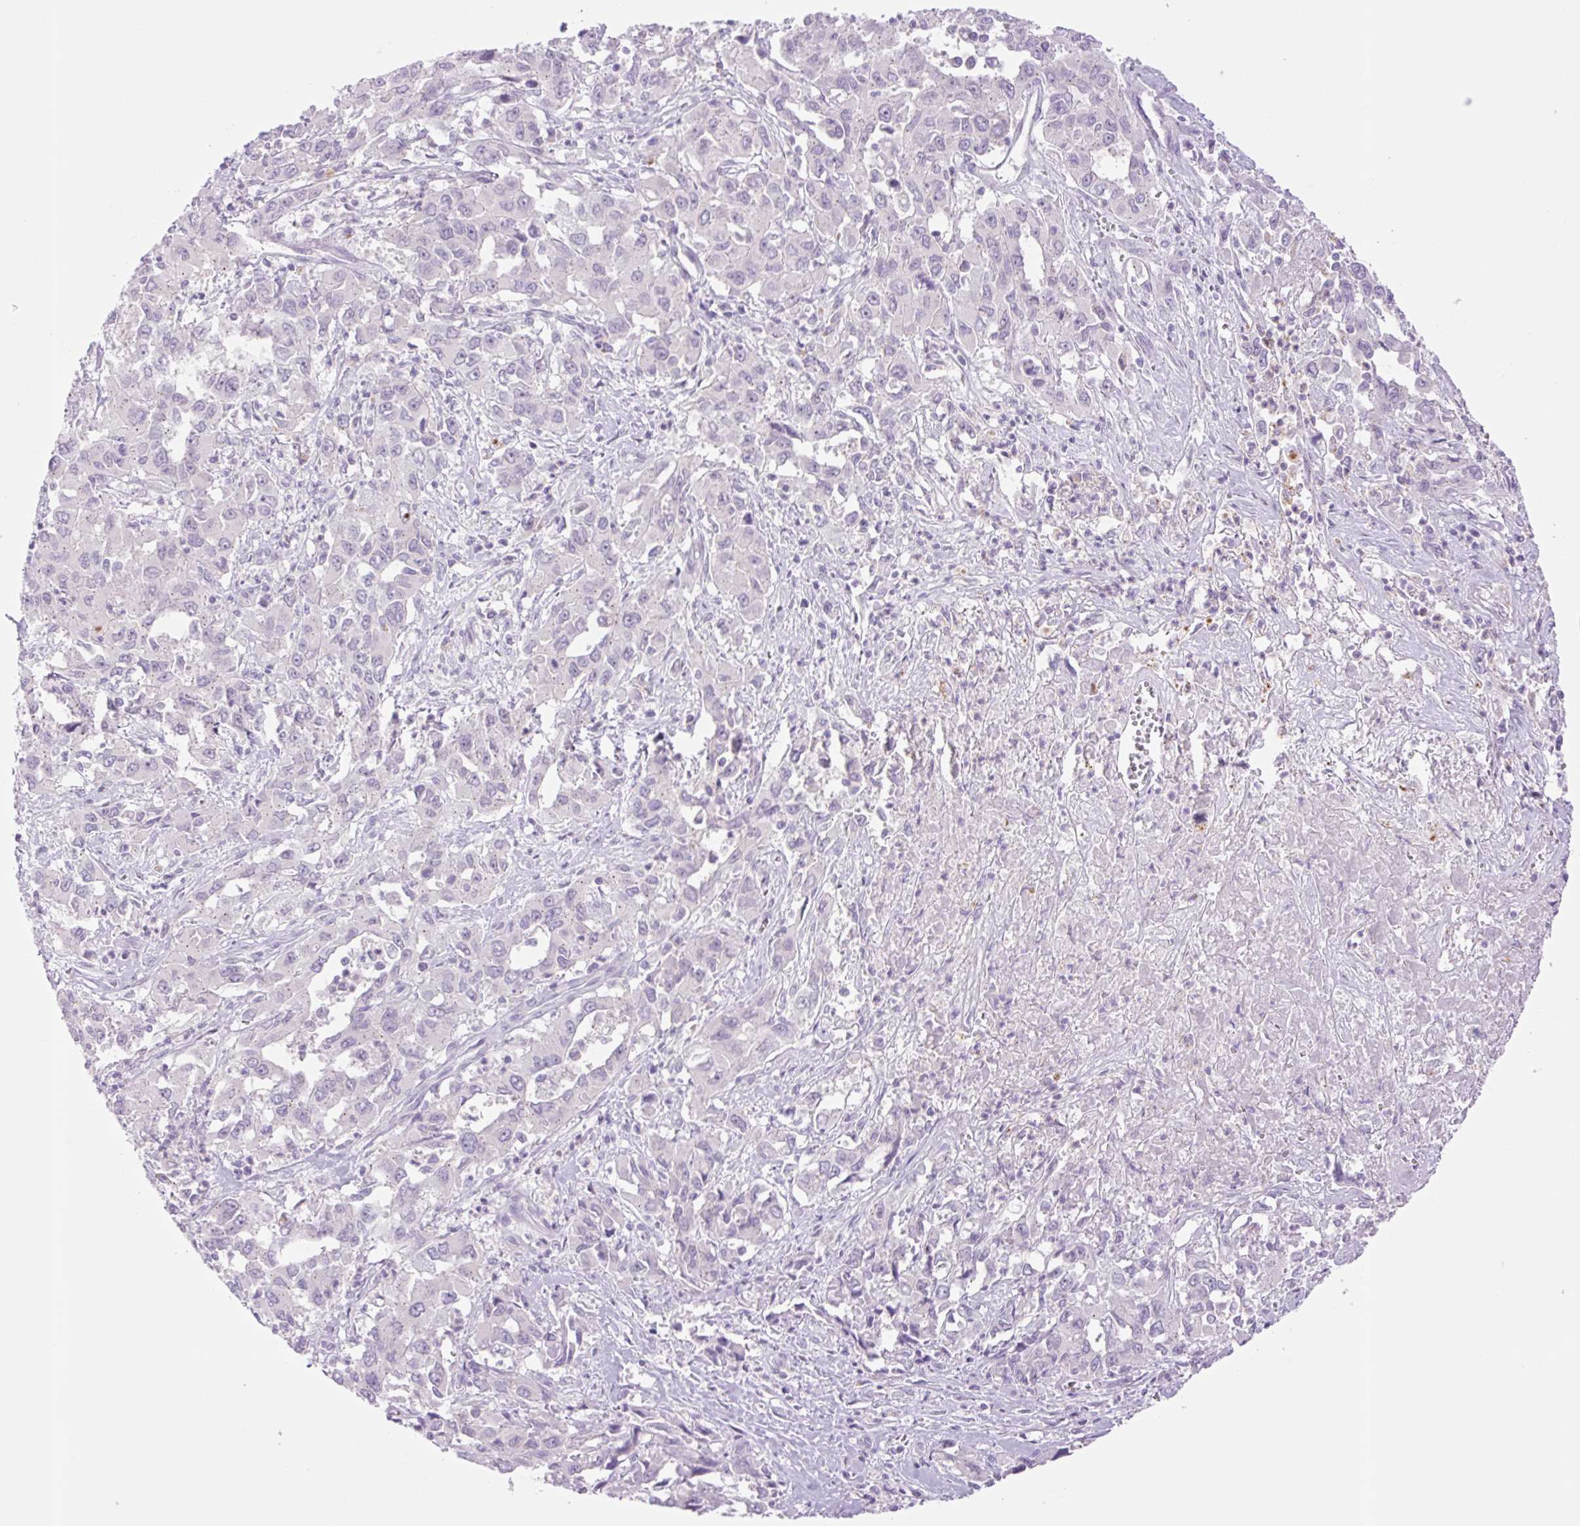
{"staining": {"intensity": "negative", "quantity": "none", "location": "none"}, "tissue": "liver cancer", "cell_type": "Tumor cells", "image_type": "cancer", "snomed": [{"axis": "morphology", "description": "Carcinoma, Hepatocellular, NOS"}, {"axis": "topography", "description": "Liver"}], "caption": "This is an immunohistochemistry image of liver cancer. There is no expression in tumor cells.", "gene": "TBX15", "patient": {"sex": "male", "age": 63}}